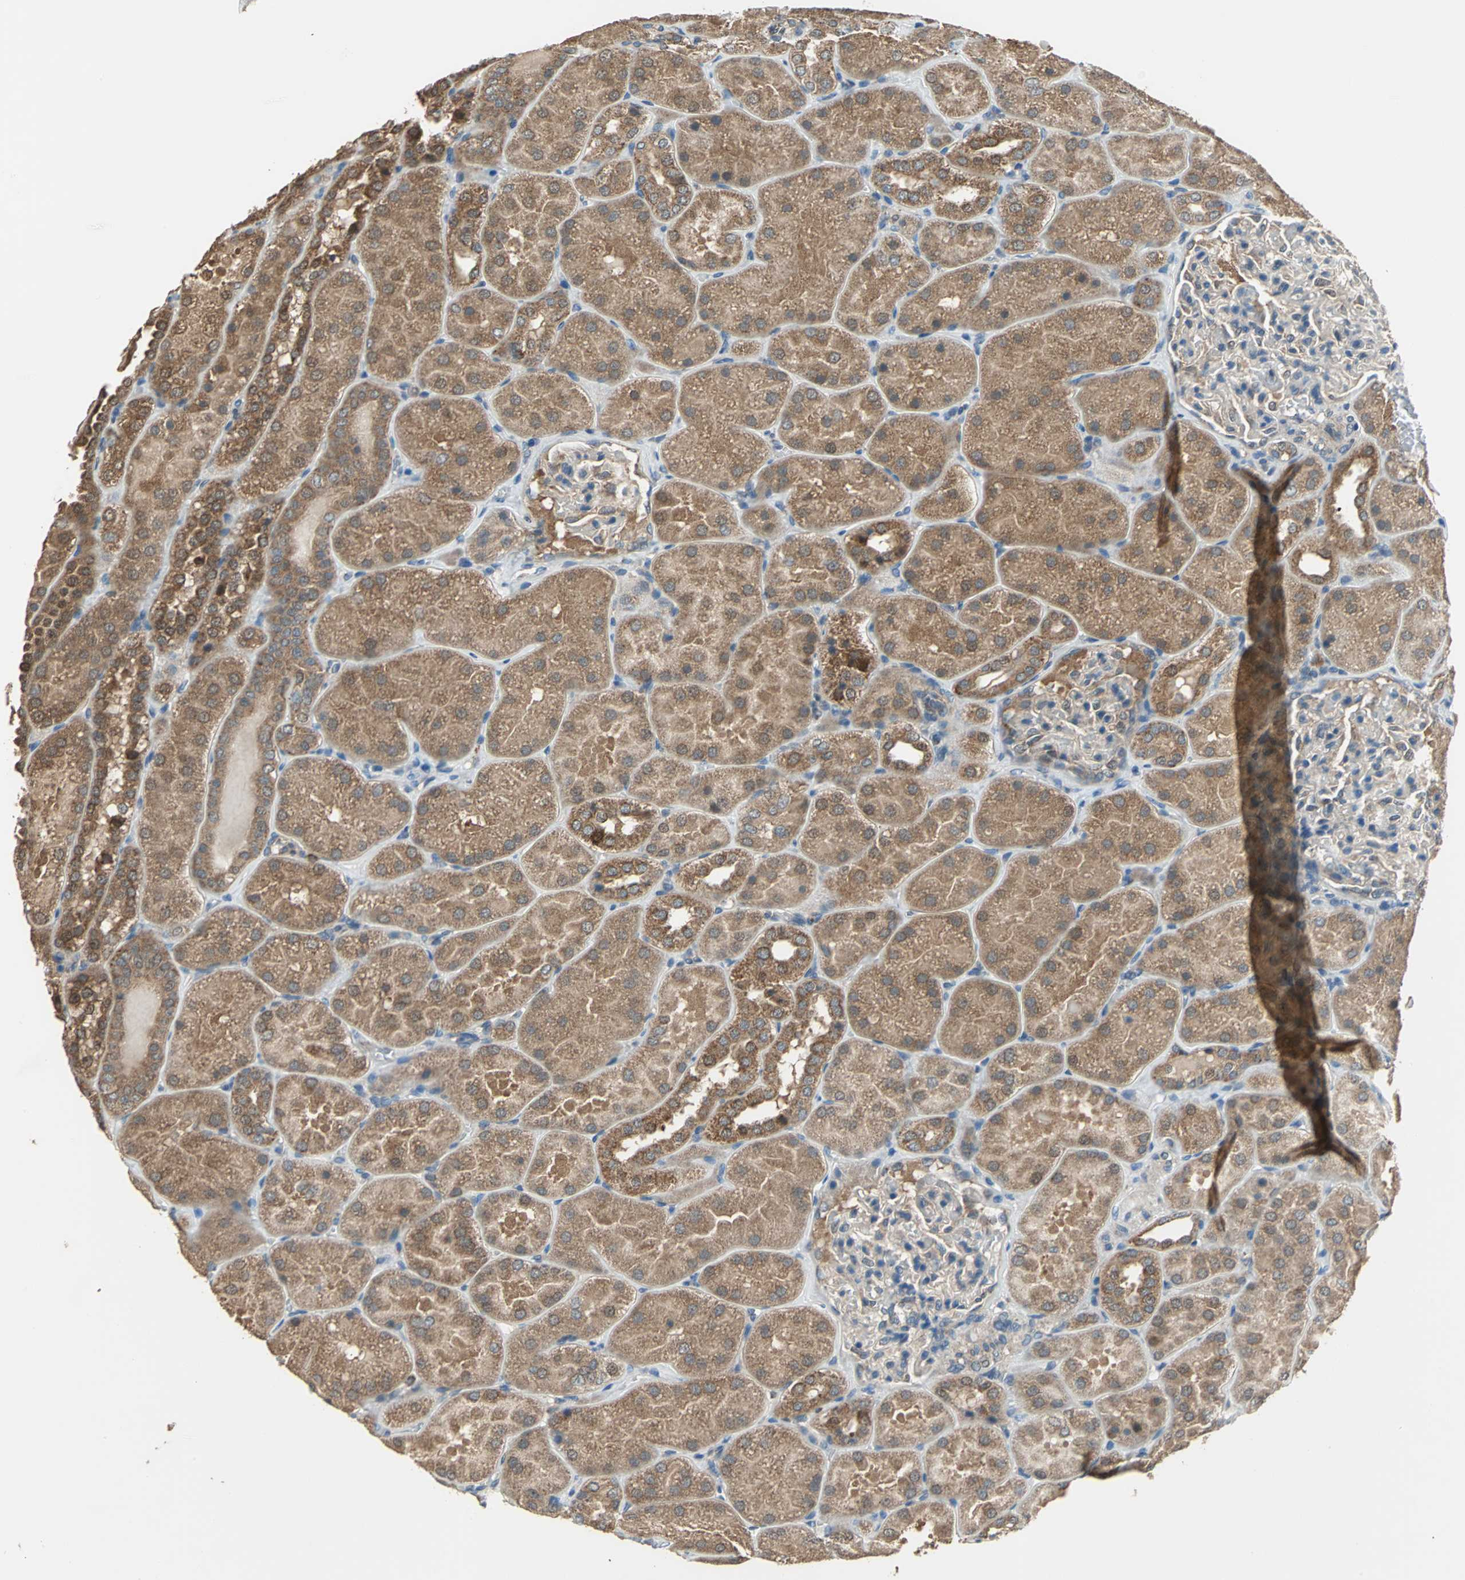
{"staining": {"intensity": "weak", "quantity": "<25%", "location": "cytoplasmic/membranous"}, "tissue": "kidney", "cell_type": "Cells in glomeruli", "image_type": "normal", "snomed": [{"axis": "morphology", "description": "Normal tissue, NOS"}, {"axis": "topography", "description": "Kidney"}], "caption": "This image is of benign kidney stained with IHC to label a protein in brown with the nuclei are counter-stained blue. There is no positivity in cells in glomeruli.", "gene": "TRAK1", "patient": {"sex": "male", "age": 28}}